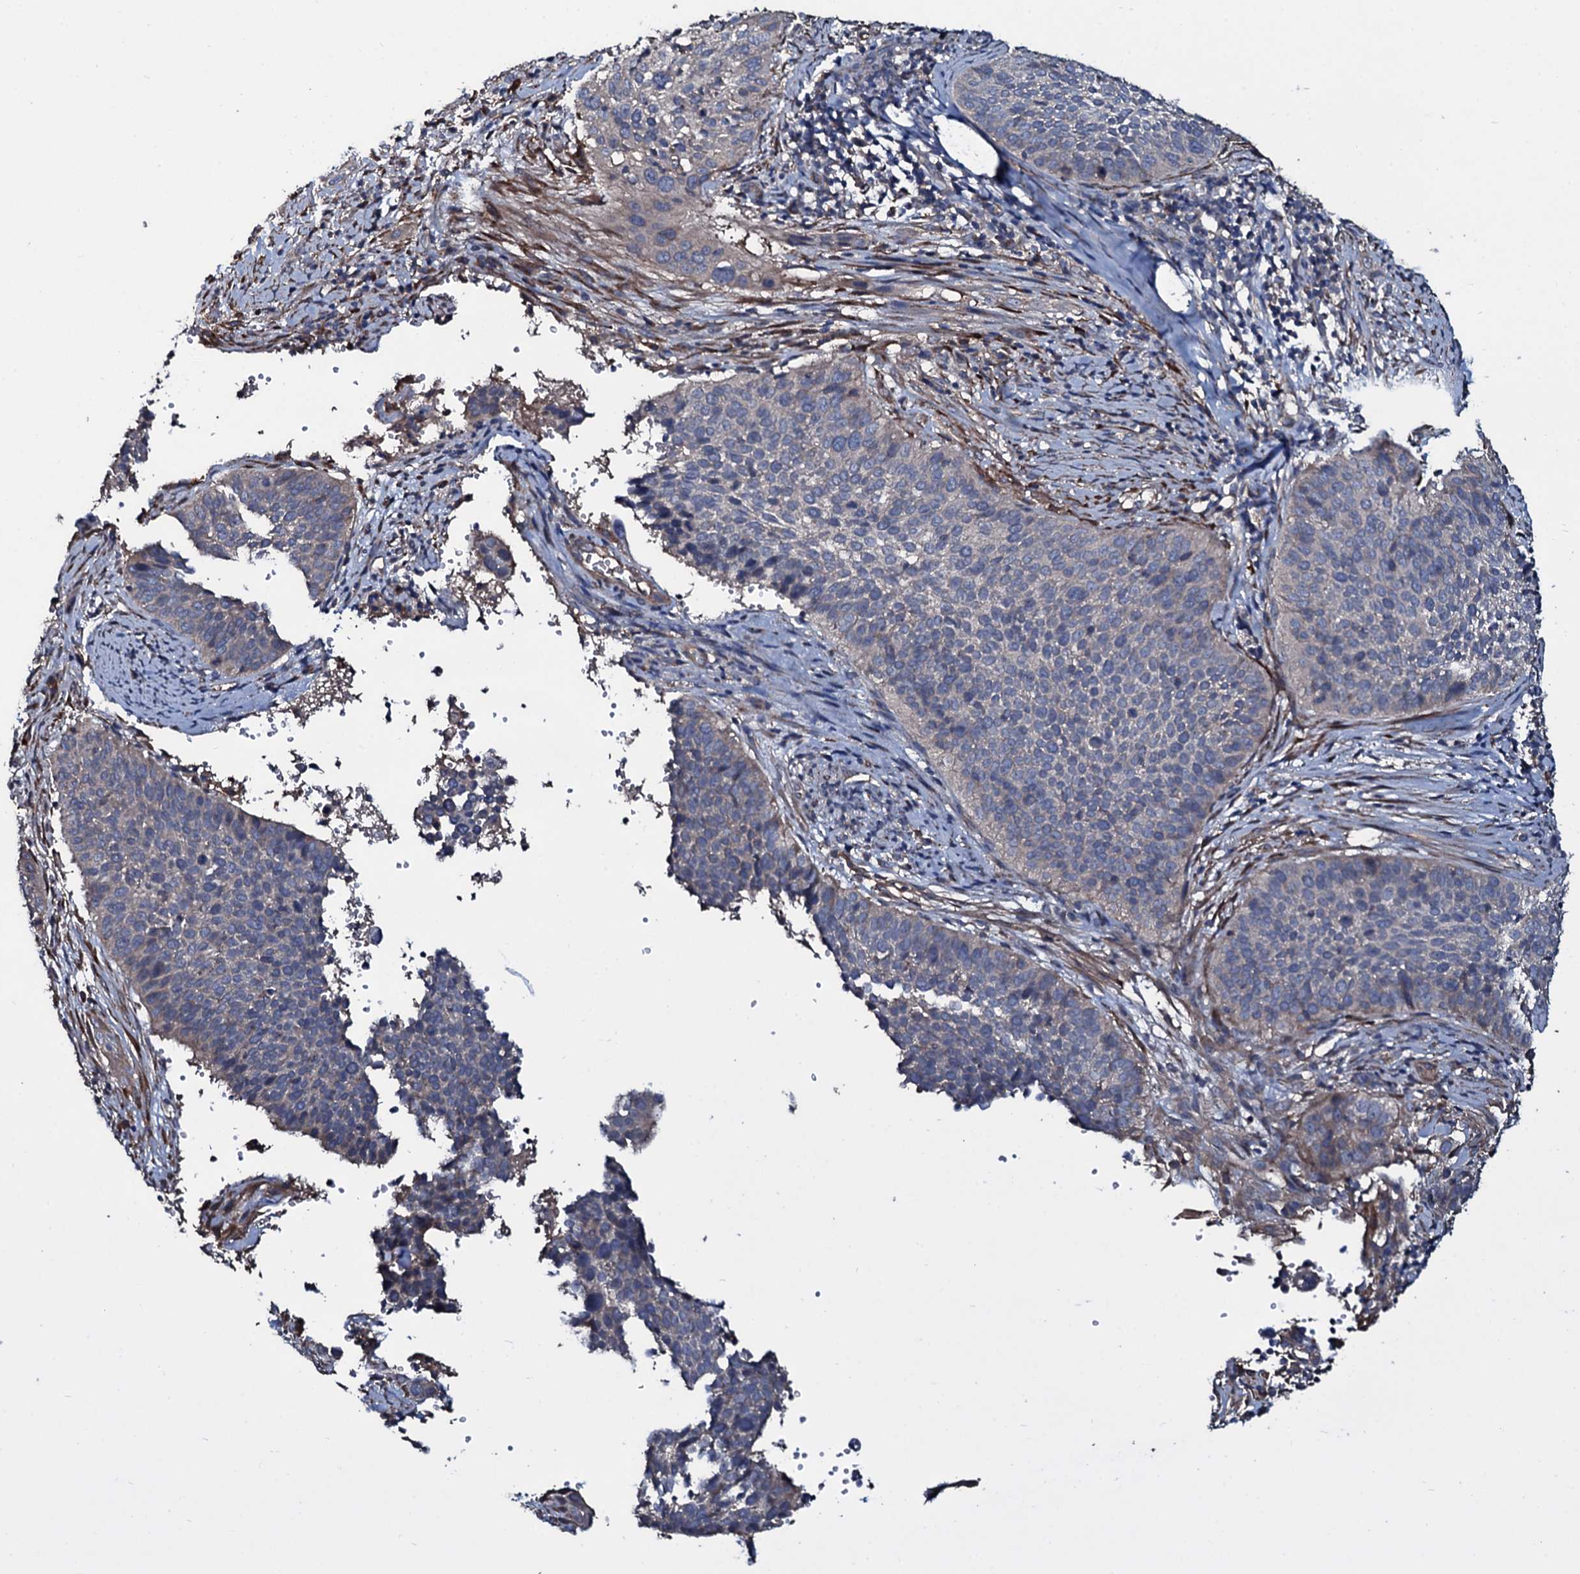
{"staining": {"intensity": "negative", "quantity": "none", "location": "none"}, "tissue": "cervical cancer", "cell_type": "Tumor cells", "image_type": "cancer", "snomed": [{"axis": "morphology", "description": "Squamous cell carcinoma, NOS"}, {"axis": "topography", "description": "Cervix"}], "caption": "High power microscopy photomicrograph of an IHC image of cervical cancer (squamous cell carcinoma), revealing no significant positivity in tumor cells.", "gene": "WIPF3", "patient": {"sex": "female", "age": 34}}